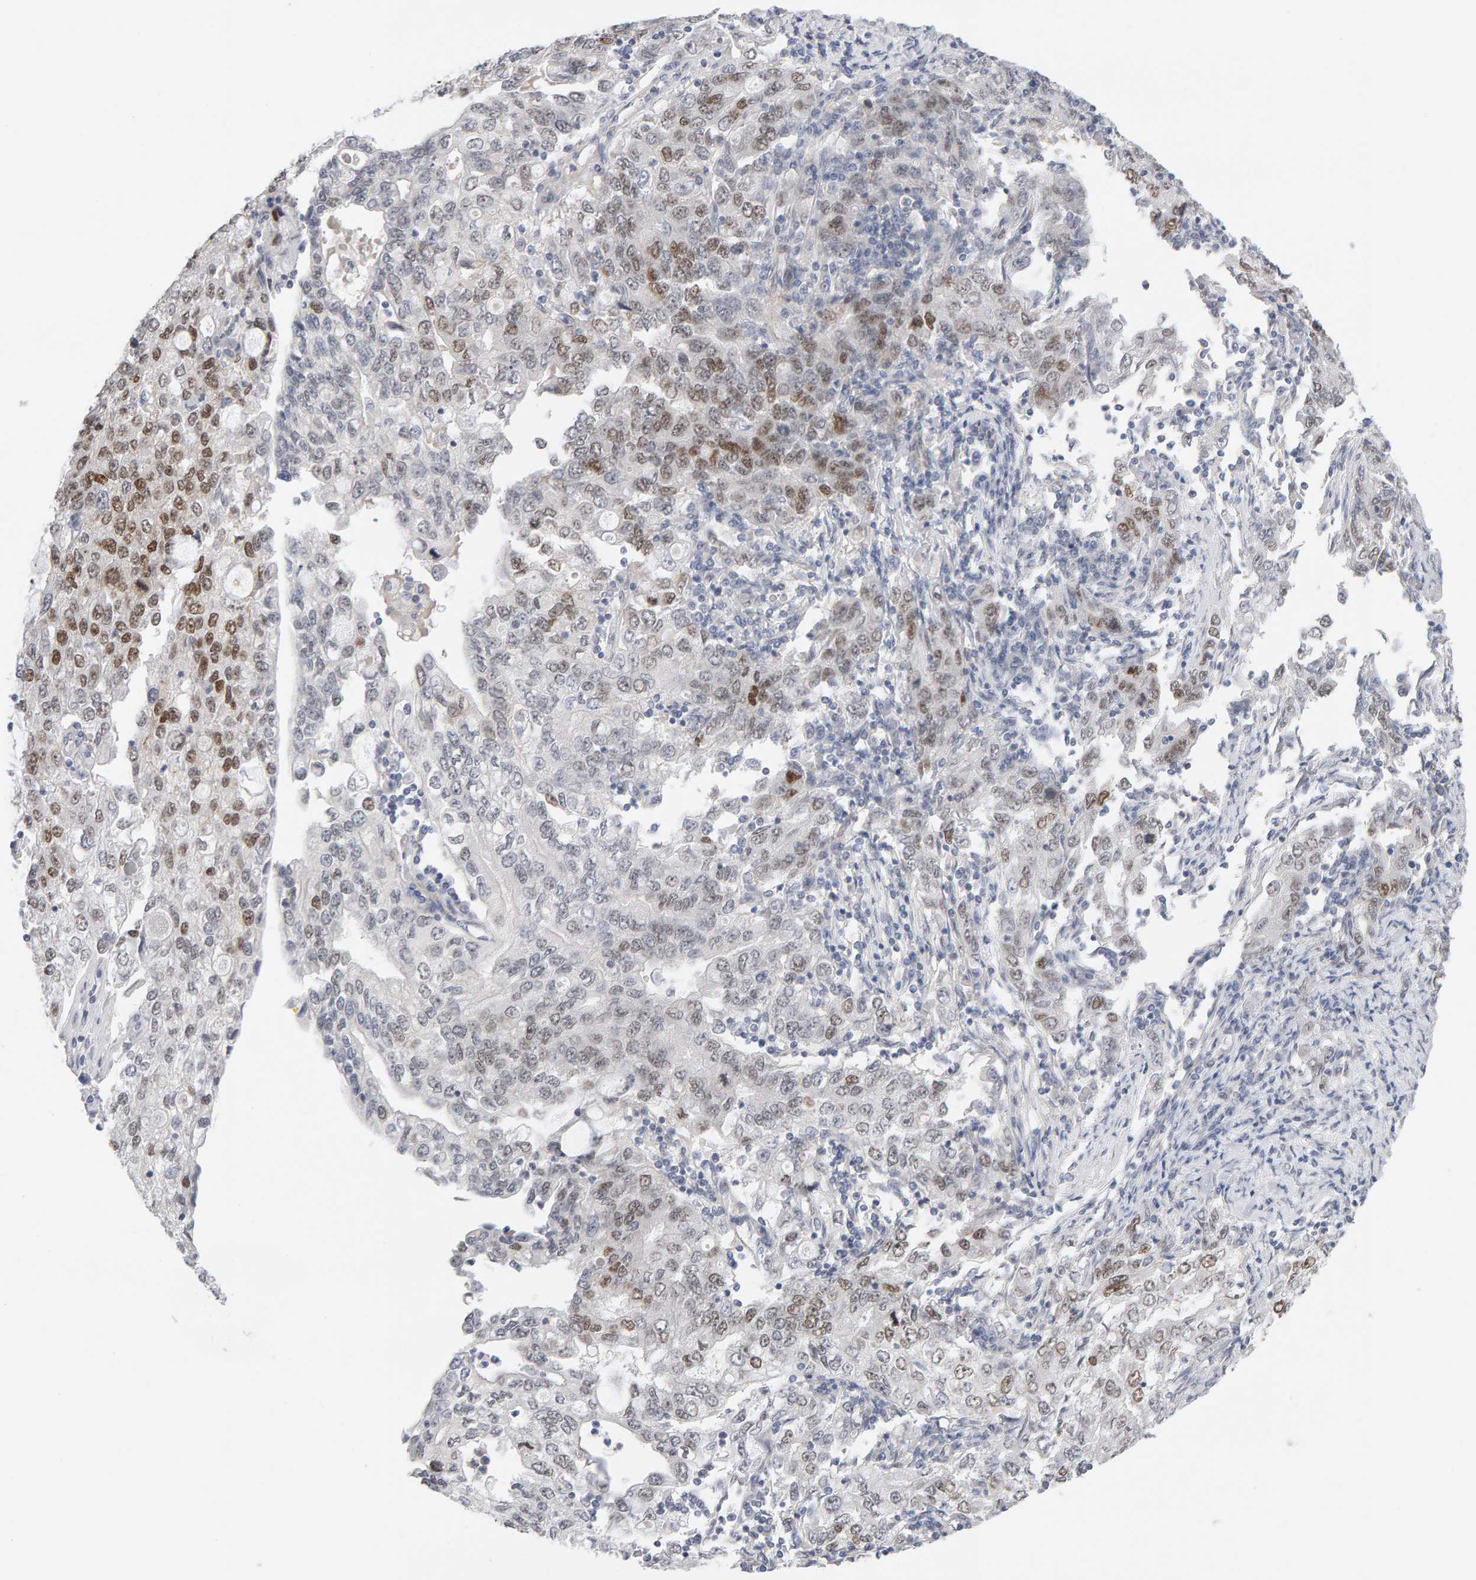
{"staining": {"intensity": "moderate", "quantity": "25%-75%", "location": "nuclear"}, "tissue": "stomach cancer", "cell_type": "Tumor cells", "image_type": "cancer", "snomed": [{"axis": "morphology", "description": "Adenocarcinoma, NOS"}, {"axis": "topography", "description": "Stomach, lower"}], "caption": "This micrograph displays immunohistochemistry staining of human stomach adenocarcinoma, with medium moderate nuclear expression in approximately 25%-75% of tumor cells.", "gene": "HNF4A", "patient": {"sex": "female", "age": 72}}